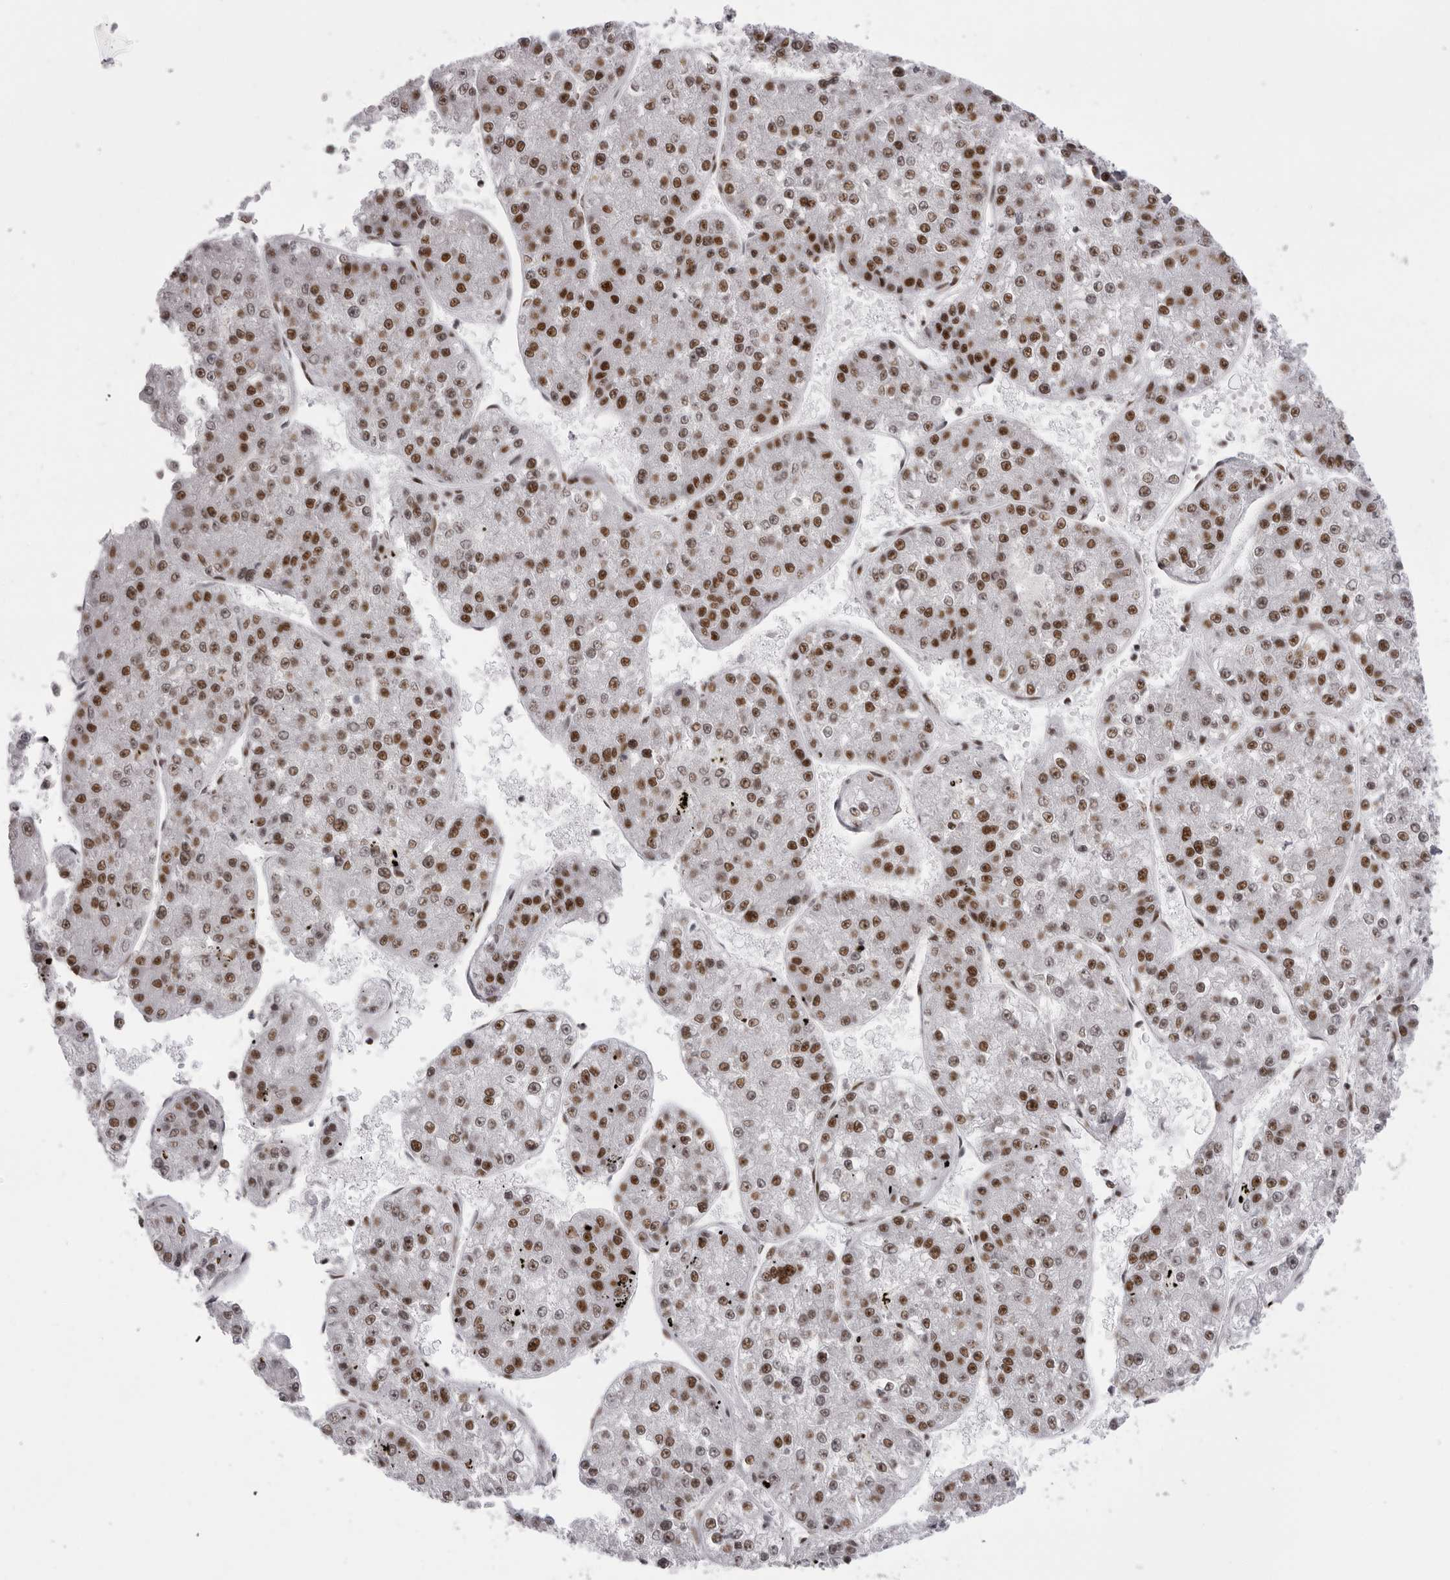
{"staining": {"intensity": "moderate", "quantity": ">75%", "location": "nuclear"}, "tissue": "liver cancer", "cell_type": "Tumor cells", "image_type": "cancer", "snomed": [{"axis": "morphology", "description": "Carcinoma, Hepatocellular, NOS"}, {"axis": "topography", "description": "Liver"}], "caption": "Immunohistochemical staining of human liver cancer demonstrates medium levels of moderate nuclear positivity in approximately >75% of tumor cells. (brown staining indicates protein expression, while blue staining denotes nuclei).", "gene": "DHX9", "patient": {"sex": "female", "age": 73}}